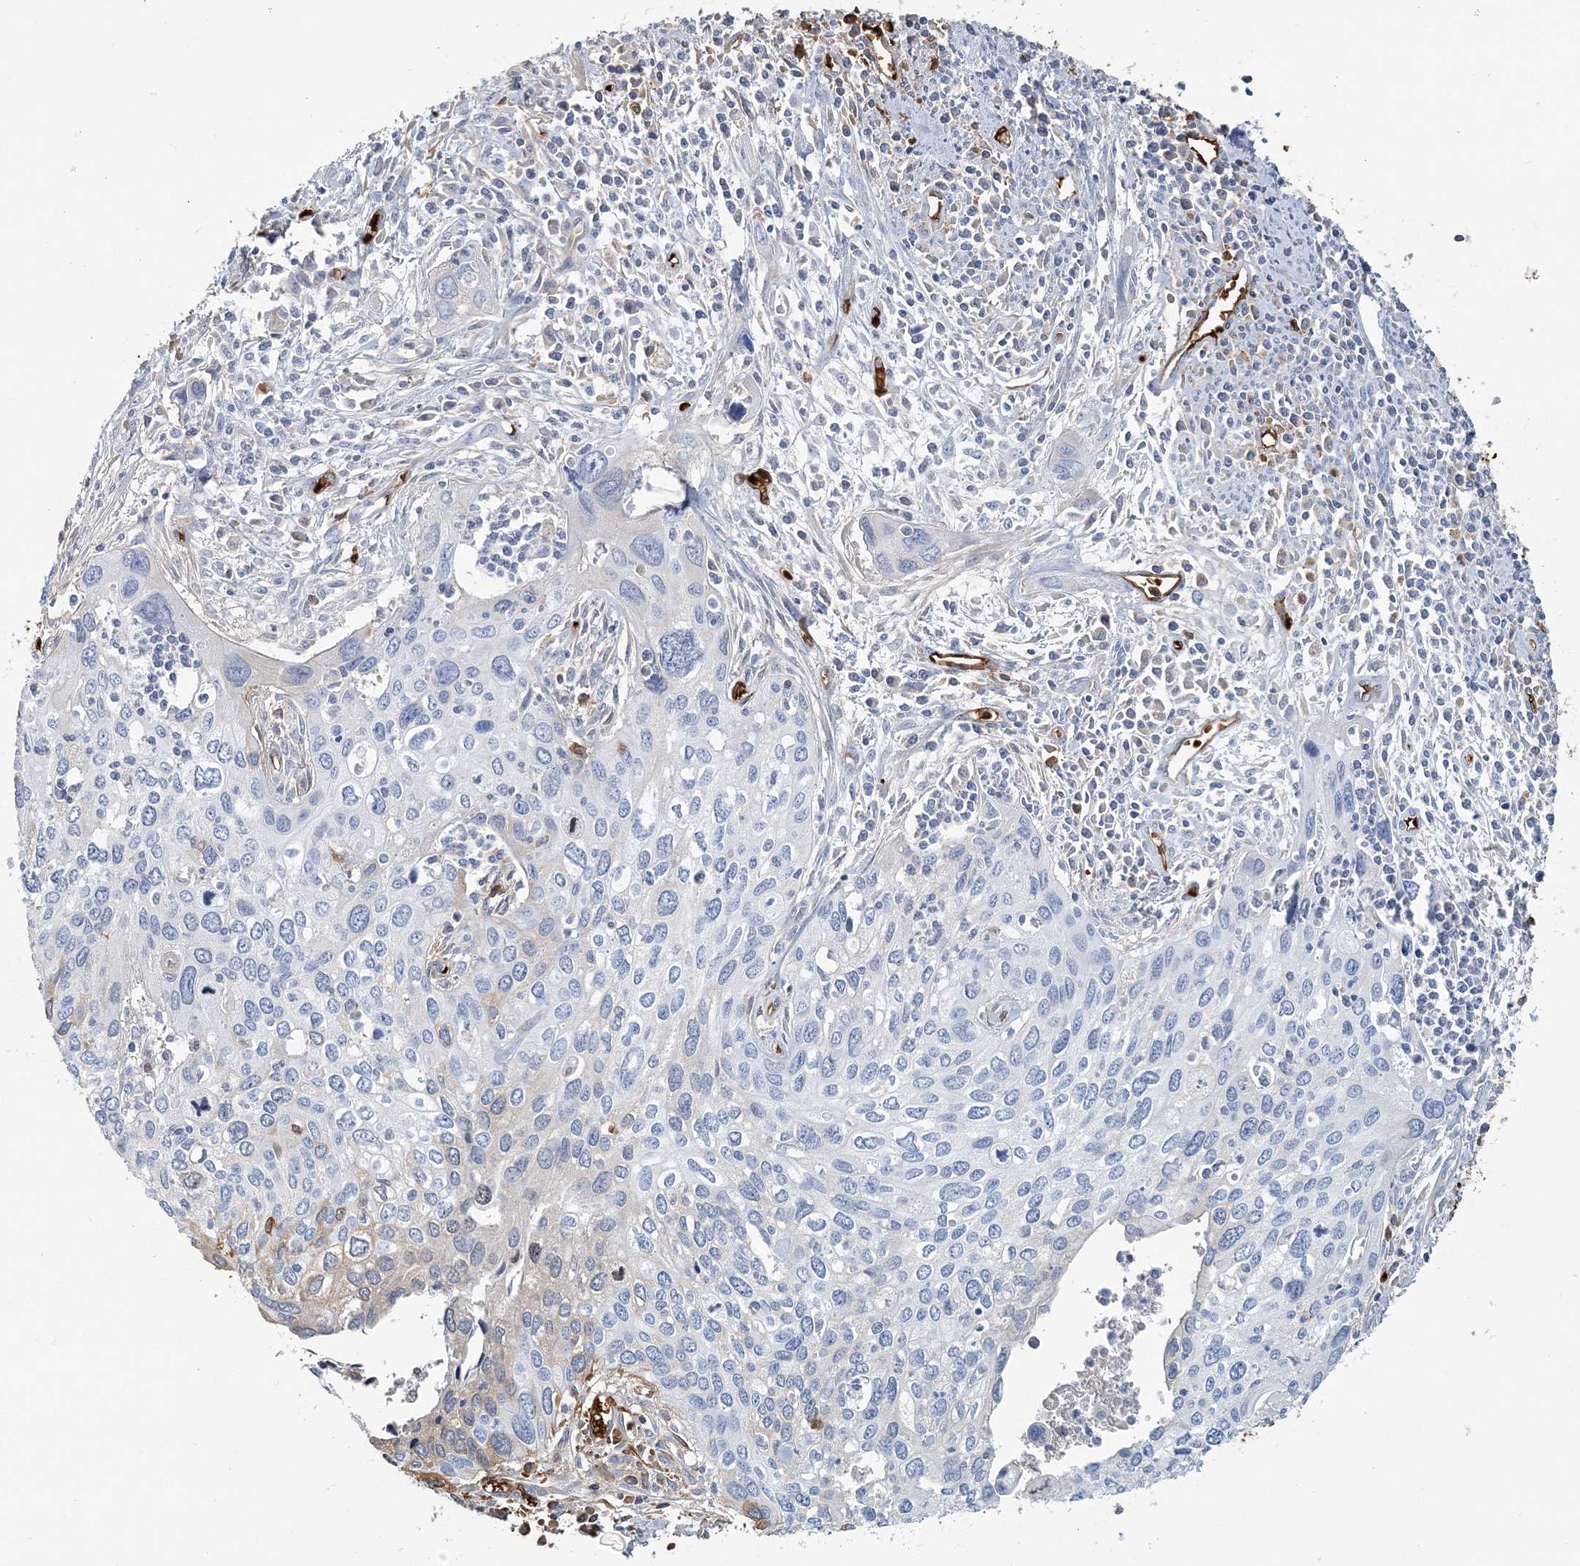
{"staining": {"intensity": "negative", "quantity": "none", "location": "none"}, "tissue": "cervical cancer", "cell_type": "Tumor cells", "image_type": "cancer", "snomed": [{"axis": "morphology", "description": "Squamous cell carcinoma, NOS"}, {"axis": "topography", "description": "Cervix"}], "caption": "This is a photomicrograph of immunohistochemistry (IHC) staining of cervical squamous cell carcinoma, which shows no positivity in tumor cells. (DAB (3,3'-diaminobenzidine) immunohistochemistry visualized using brightfield microscopy, high magnification).", "gene": "HBD", "patient": {"sex": "female", "age": 55}}